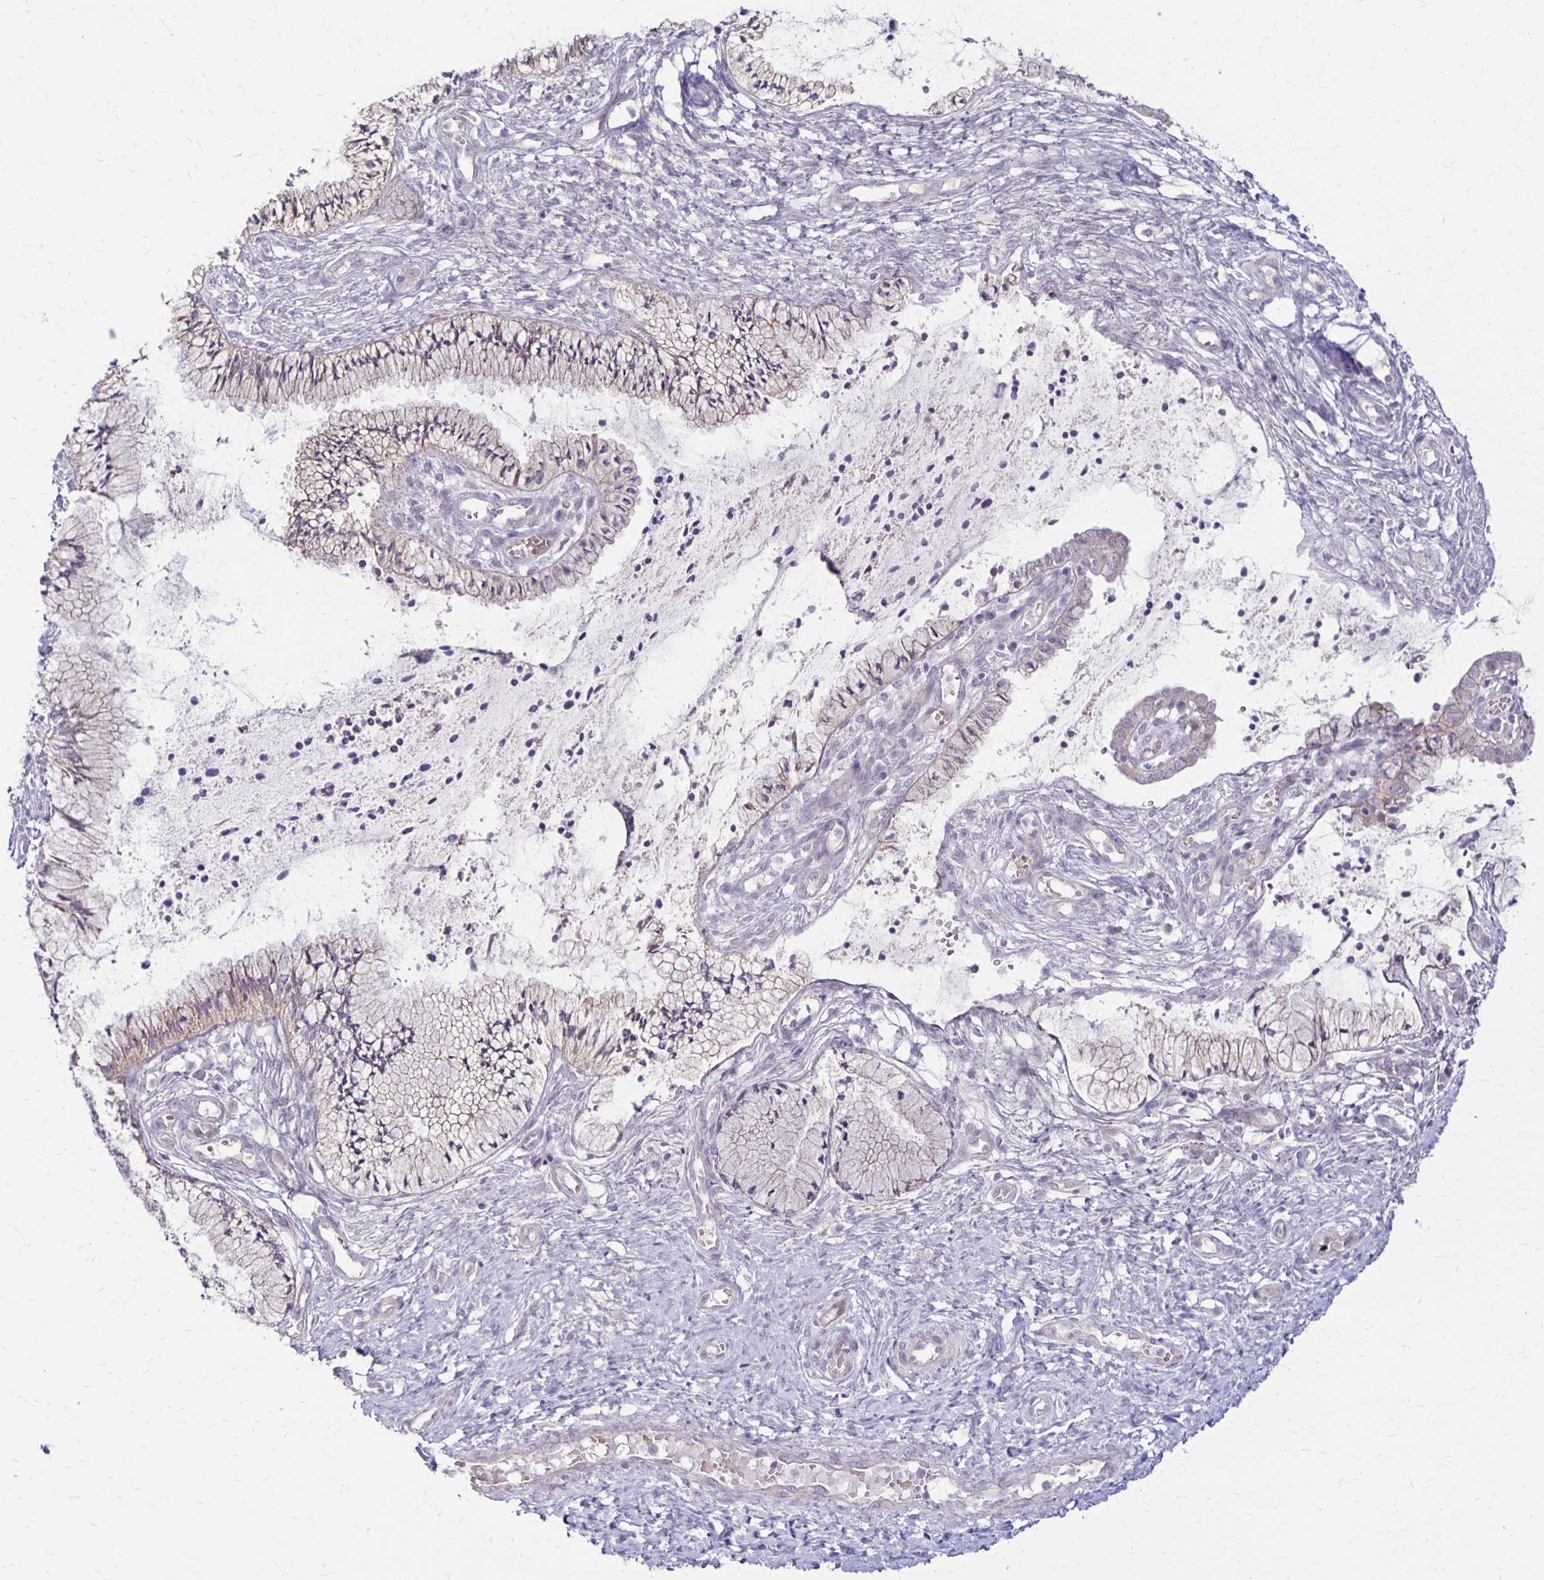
{"staining": {"intensity": "weak", "quantity": "25%-75%", "location": "cytoplasmic/membranous"}, "tissue": "cervix", "cell_type": "Glandular cells", "image_type": "normal", "snomed": [{"axis": "morphology", "description": "Normal tissue, NOS"}, {"axis": "topography", "description": "Cervix"}], "caption": "Protein analysis of unremarkable cervix exhibits weak cytoplasmic/membranous positivity in about 25%-75% of glandular cells.", "gene": "KATNBL1", "patient": {"sex": "female", "age": 37}}